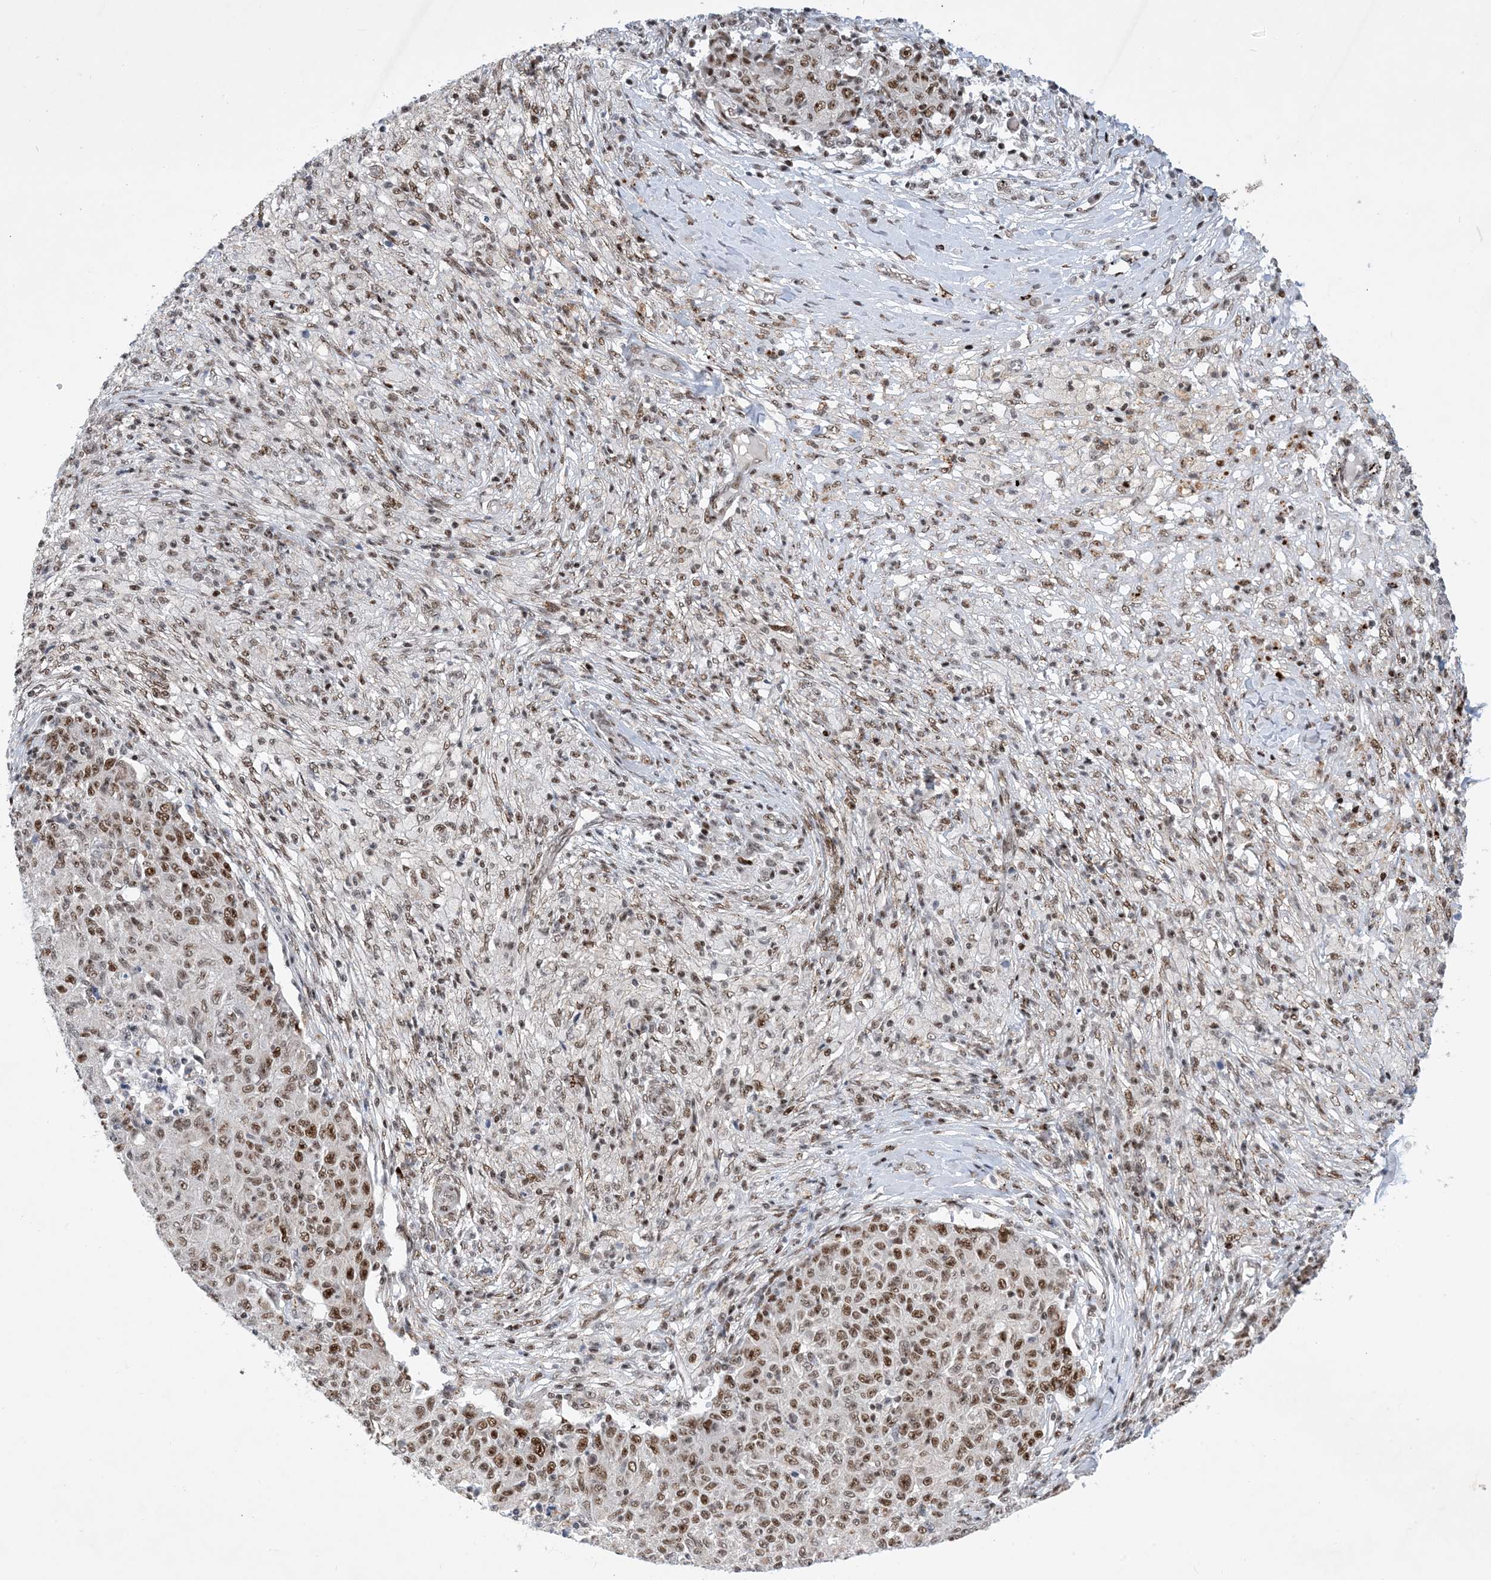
{"staining": {"intensity": "moderate", "quantity": ">75%", "location": "nuclear"}, "tissue": "ovarian cancer", "cell_type": "Tumor cells", "image_type": "cancer", "snomed": [{"axis": "morphology", "description": "Carcinoma, endometroid"}, {"axis": "topography", "description": "Ovary"}], "caption": "Protein expression analysis of human ovarian cancer (endometroid carcinoma) reveals moderate nuclear staining in about >75% of tumor cells.", "gene": "TSPYL1", "patient": {"sex": "female", "age": 42}}